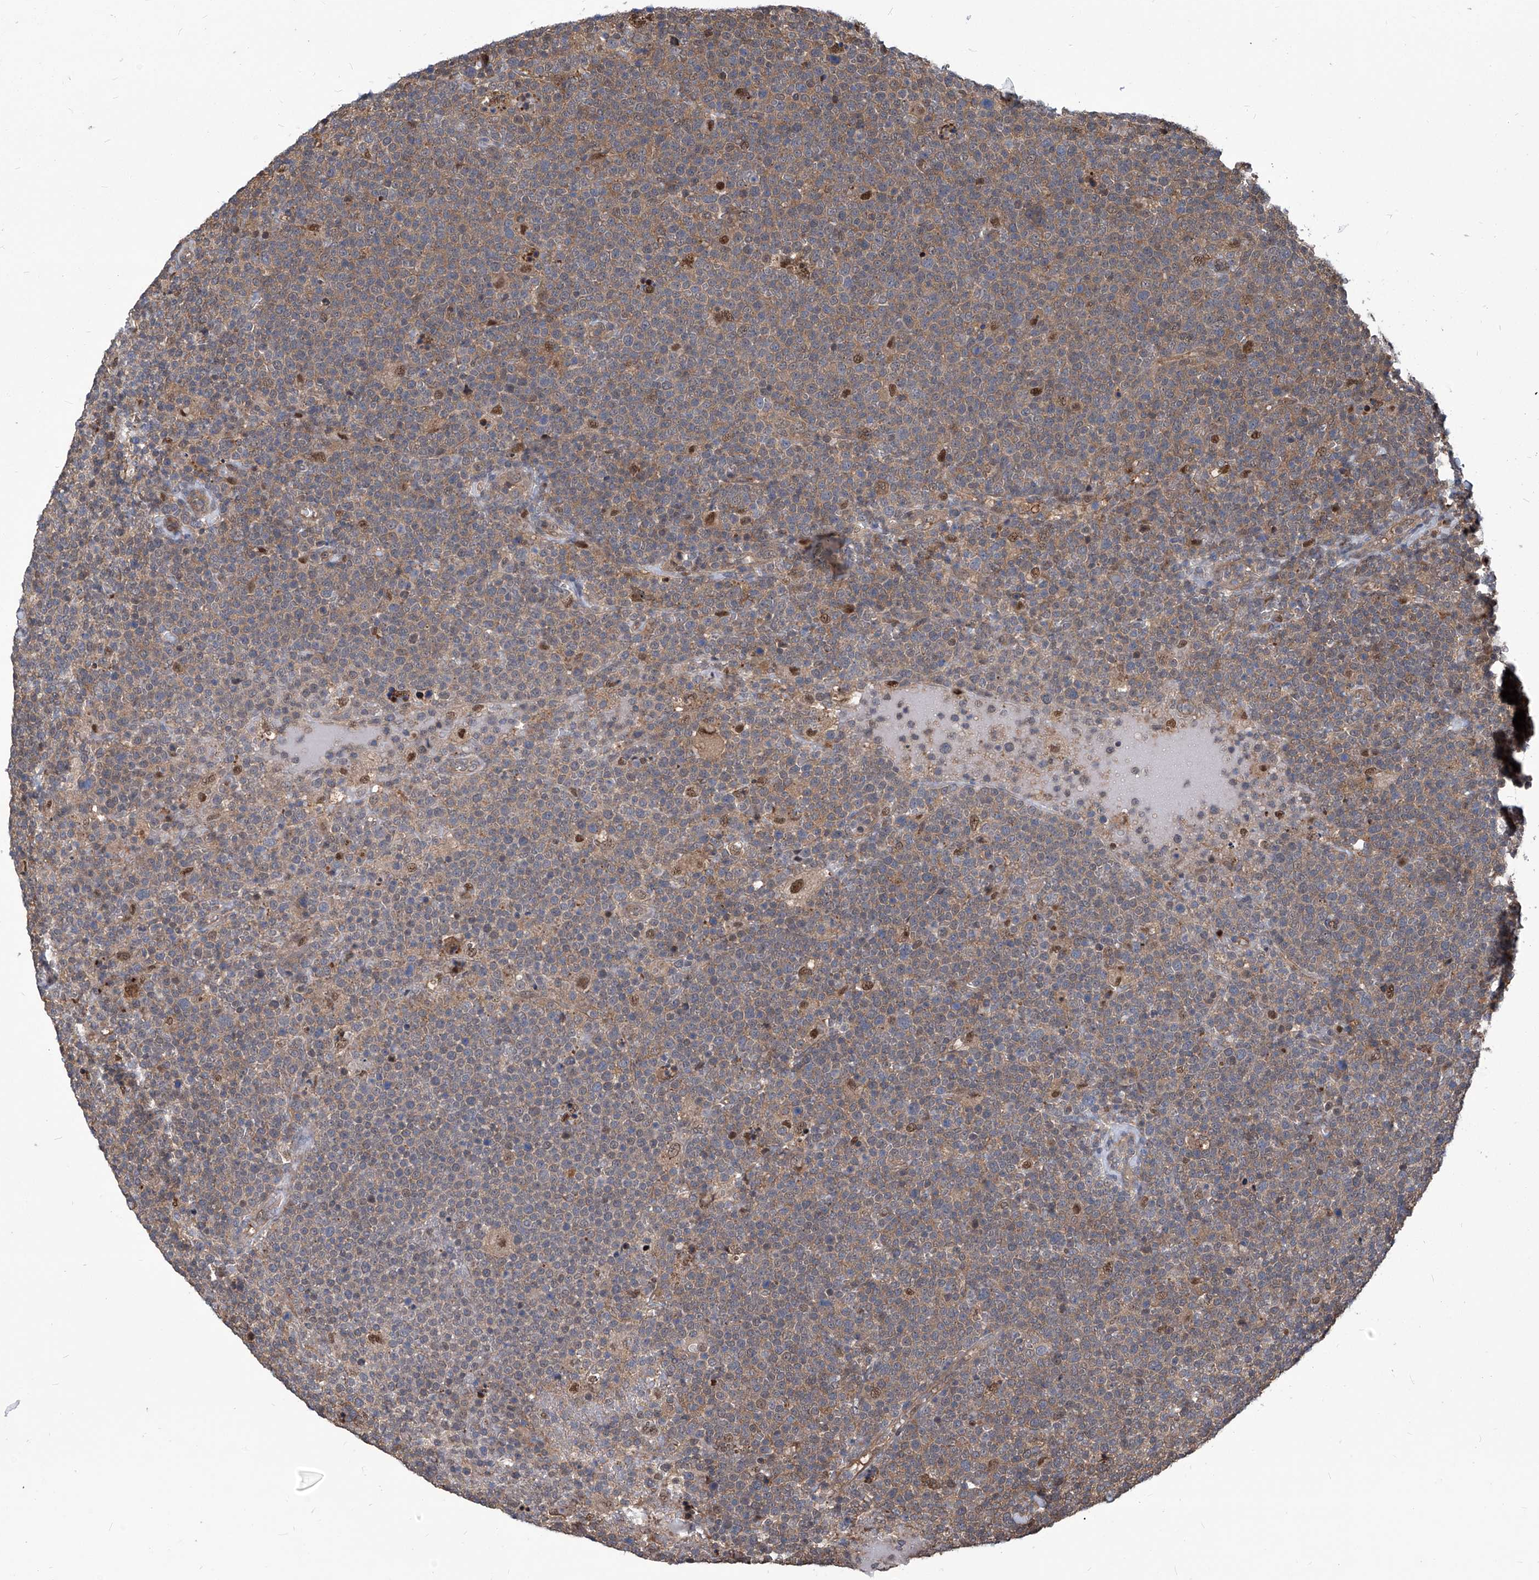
{"staining": {"intensity": "weak", "quantity": "25%-75%", "location": "cytoplasmic/membranous"}, "tissue": "lymphoma", "cell_type": "Tumor cells", "image_type": "cancer", "snomed": [{"axis": "morphology", "description": "Malignant lymphoma, non-Hodgkin's type, High grade"}, {"axis": "topography", "description": "Lymph node"}], "caption": "There is low levels of weak cytoplasmic/membranous positivity in tumor cells of lymphoma, as demonstrated by immunohistochemical staining (brown color).", "gene": "PSMB1", "patient": {"sex": "male", "age": 61}}